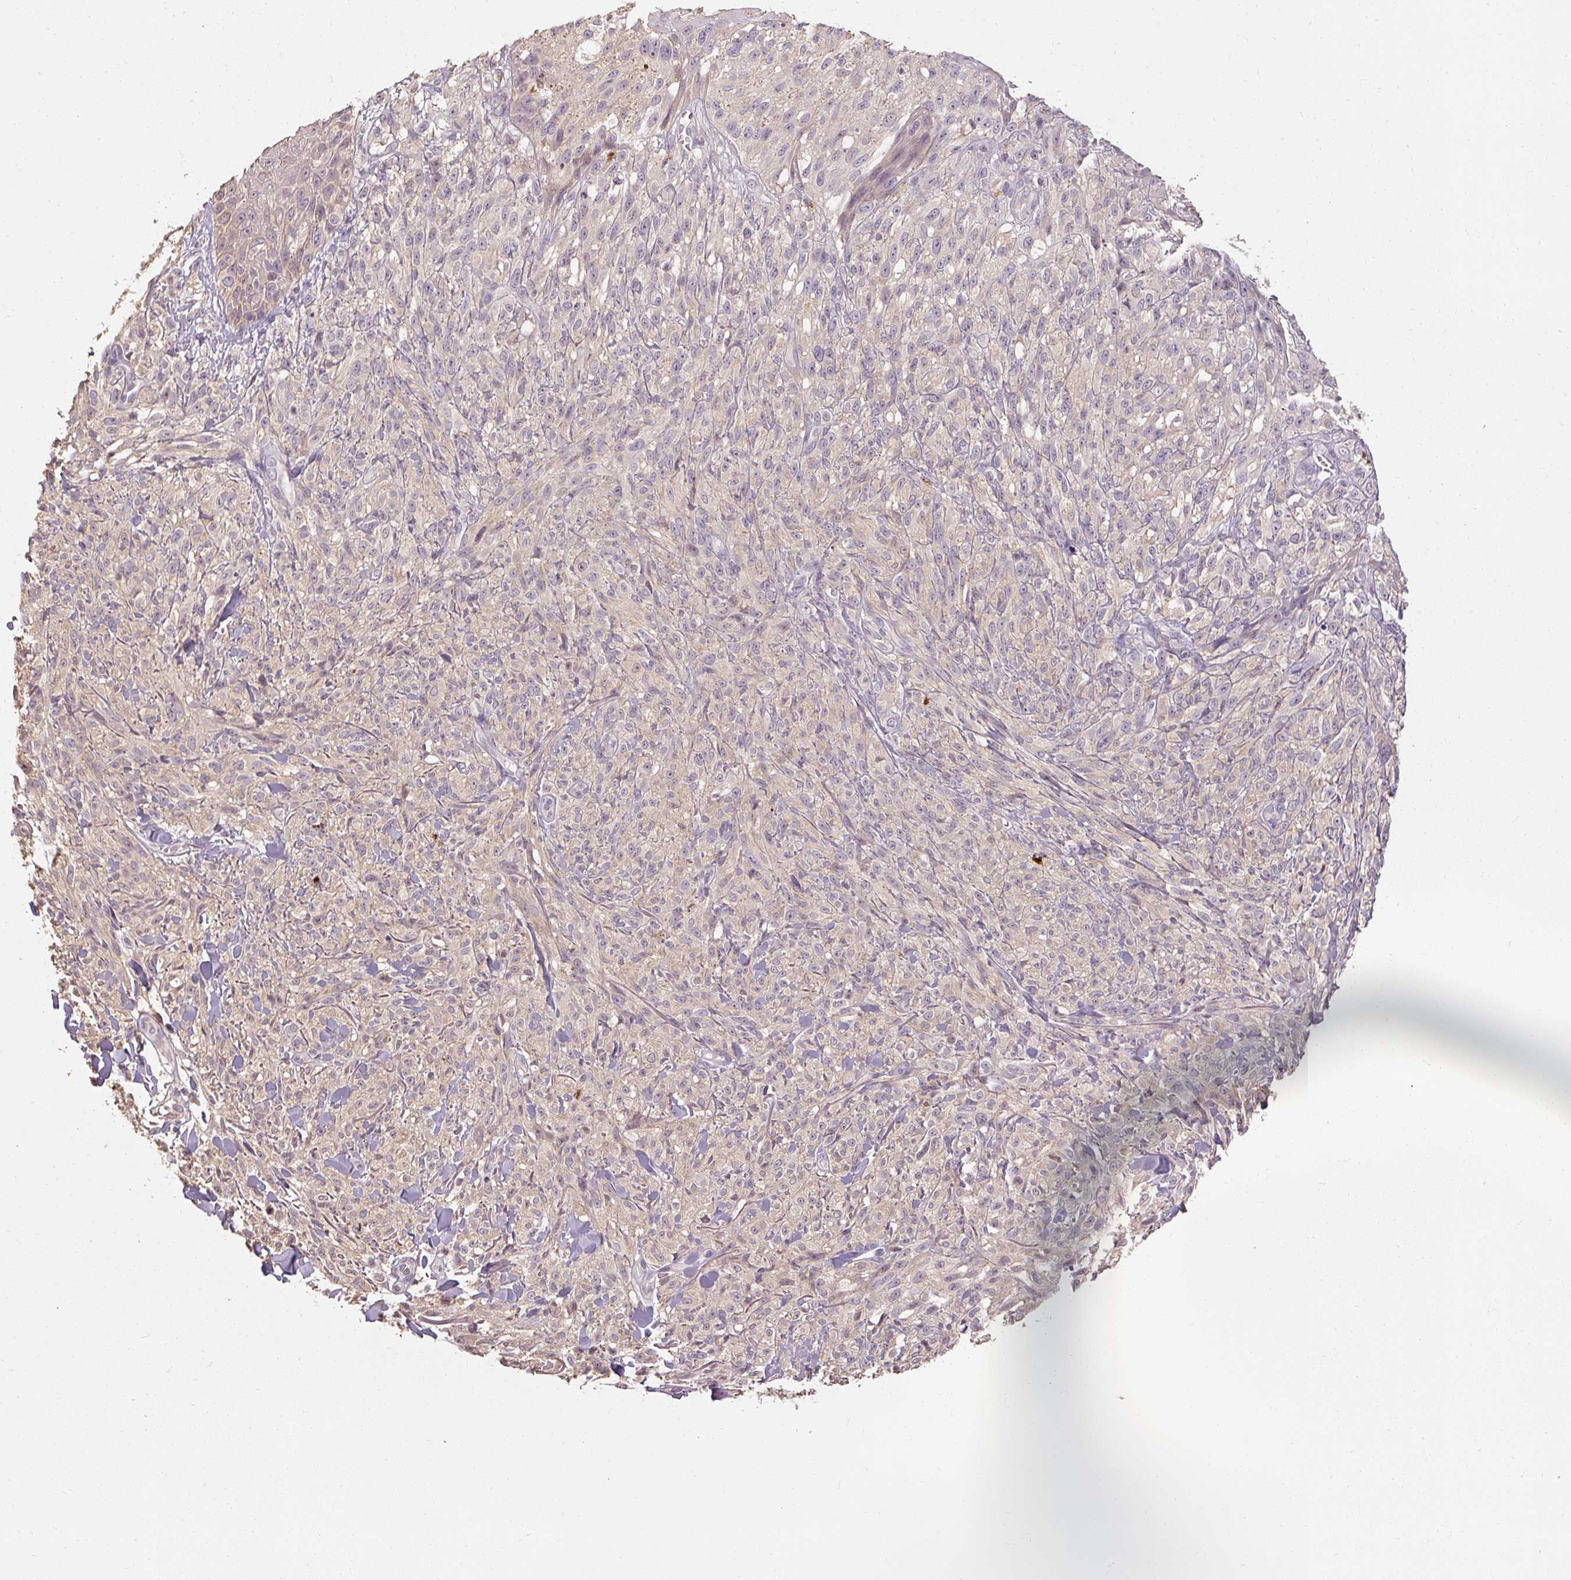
{"staining": {"intensity": "negative", "quantity": "none", "location": "none"}, "tissue": "melanoma", "cell_type": "Tumor cells", "image_type": "cancer", "snomed": [{"axis": "morphology", "description": "Malignant melanoma, NOS"}, {"axis": "topography", "description": "Skin of upper arm"}], "caption": "DAB immunohistochemical staining of malignant melanoma reveals no significant staining in tumor cells.", "gene": "CFAP65", "patient": {"sex": "female", "age": 65}}